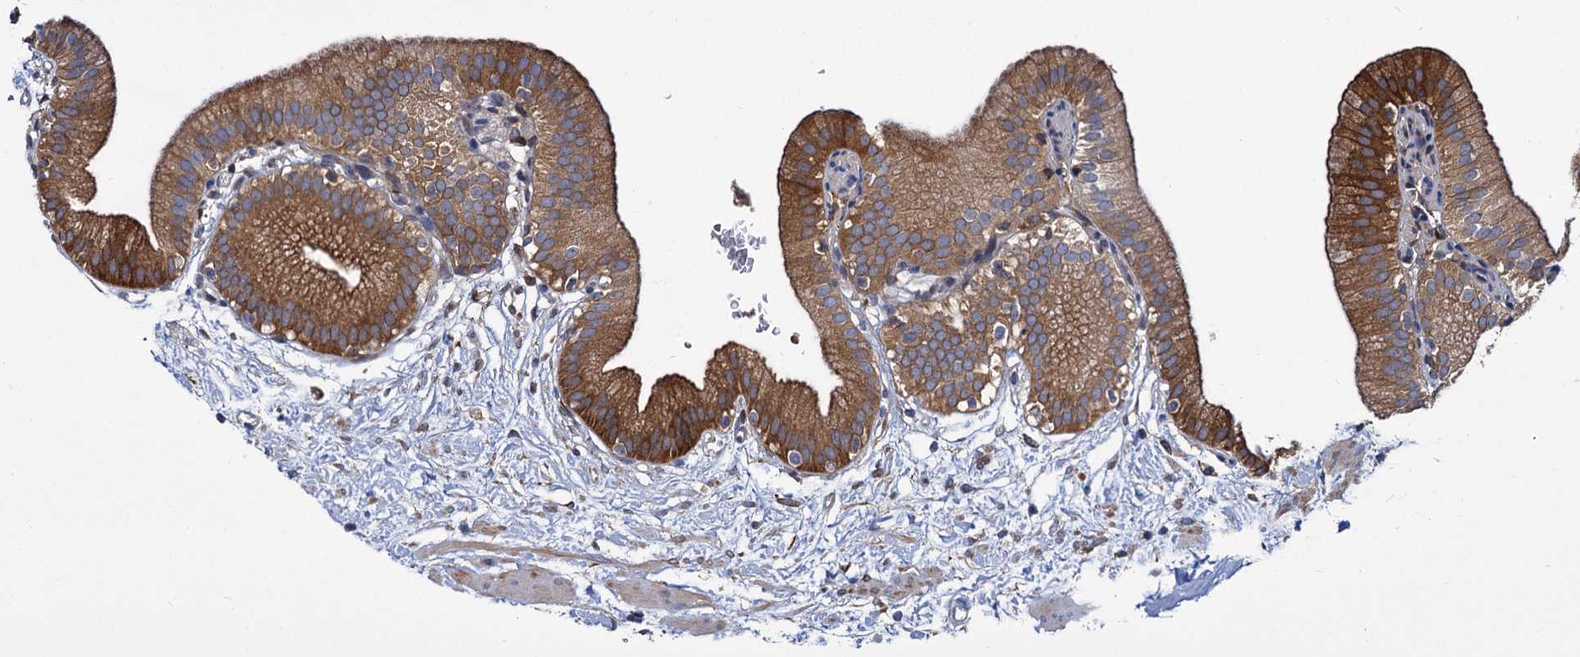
{"staining": {"intensity": "strong", "quantity": ">75%", "location": "cytoplasmic/membranous"}, "tissue": "gallbladder", "cell_type": "Glandular cells", "image_type": "normal", "snomed": [{"axis": "morphology", "description": "Normal tissue, NOS"}, {"axis": "topography", "description": "Gallbladder"}], "caption": "Brown immunohistochemical staining in normal human gallbladder shows strong cytoplasmic/membranous expression in about >75% of glandular cells.", "gene": "GCLC", "patient": {"sex": "male", "age": 55}}